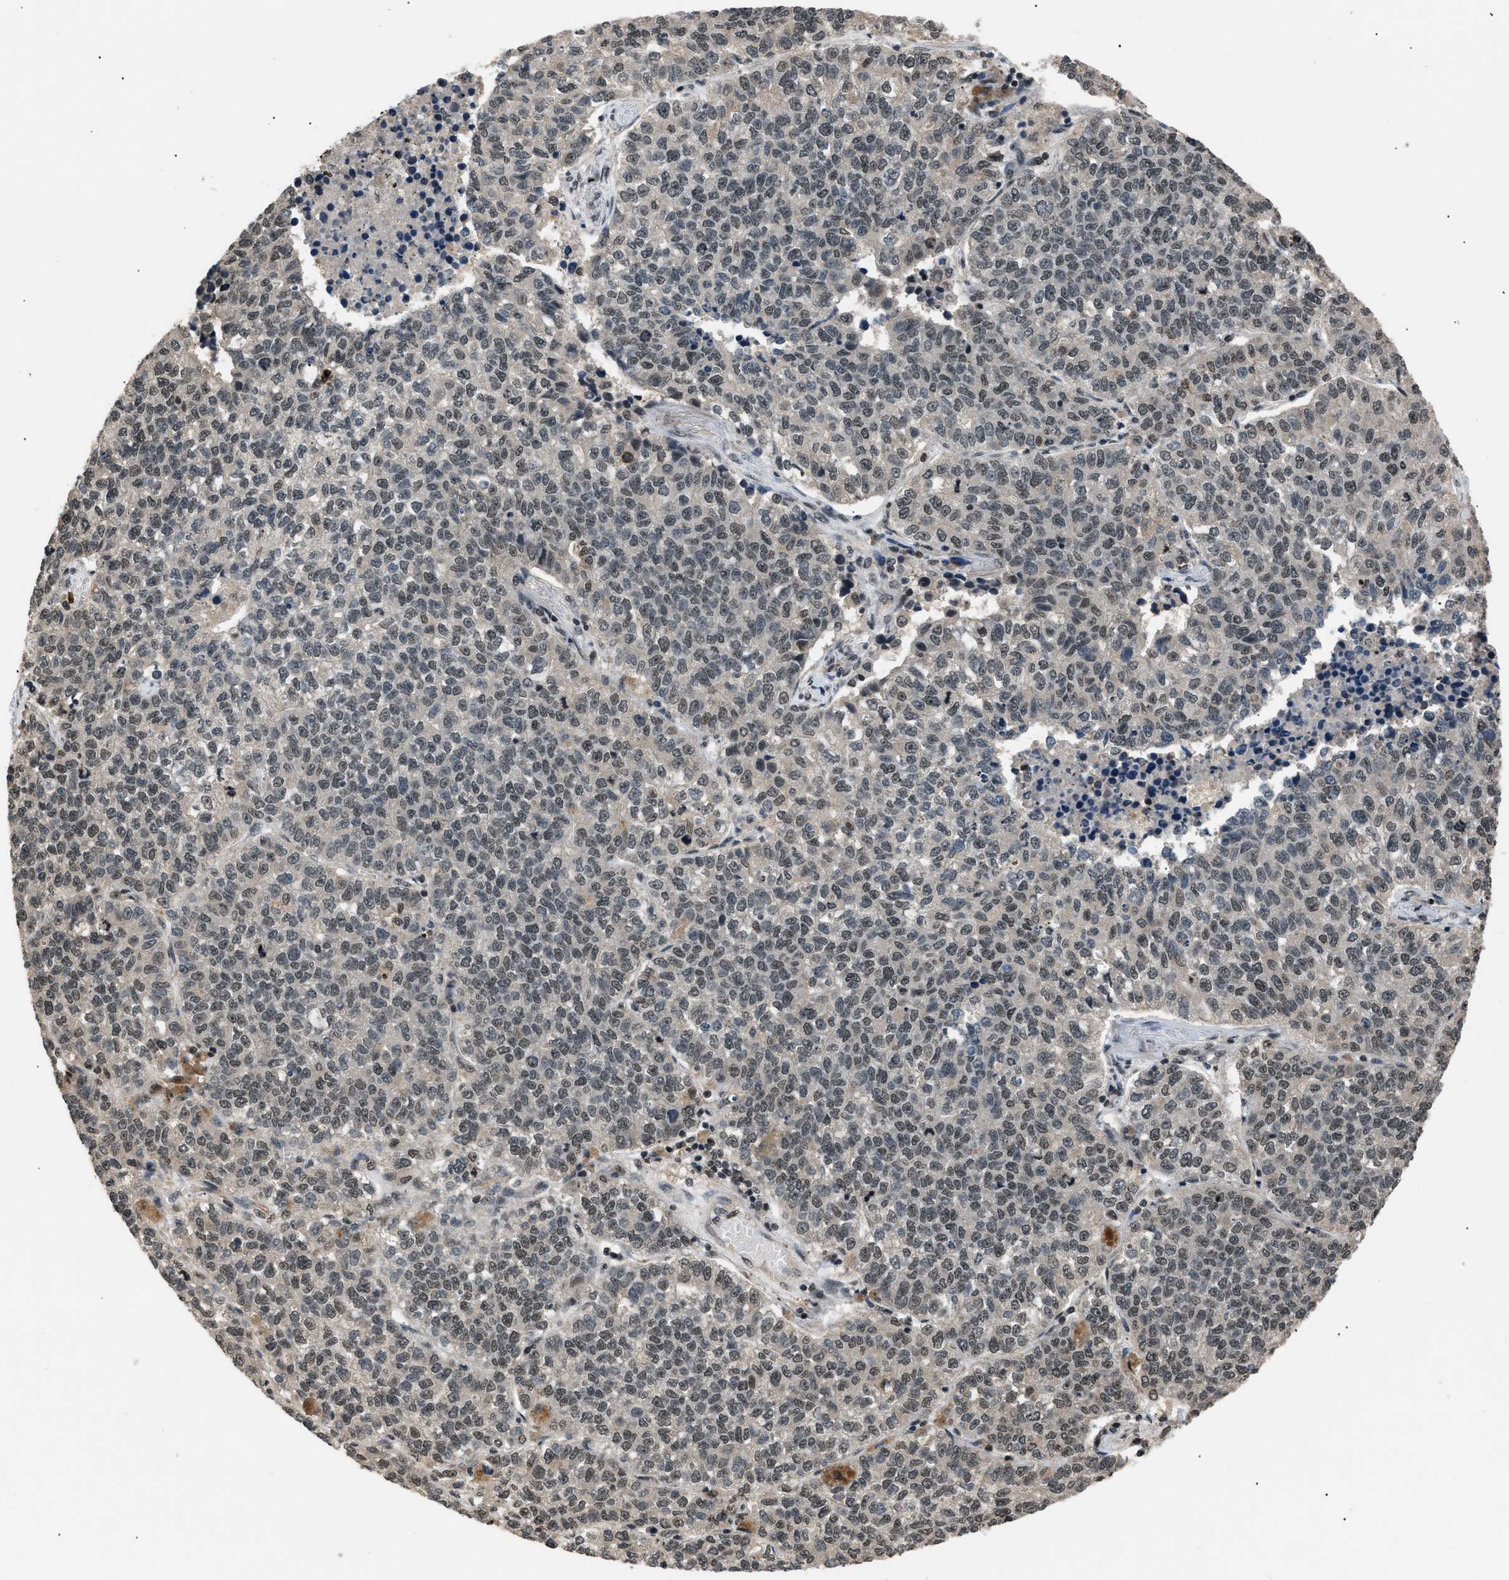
{"staining": {"intensity": "moderate", "quantity": ">75%", "location": "nuclear"}, "tissue": "lung cancer", "cell_type": "Tumor cells", "image_type": "cancer", "snomed": [{"axis": "morphology", "description": "Adenocarcinoma, NOS"}, {"axis": "topography", "description": "Lung"}], "caption": "Lung cancer (adenocarcinoma) stained with IHC reveals moderate nuclear positivity in about >75% of tumor cells. (DAB IHC, brown staining for protein, blue staining for nuclei).", "gene": "RBM5", "patient": {"sex": "male", "age": 49}}